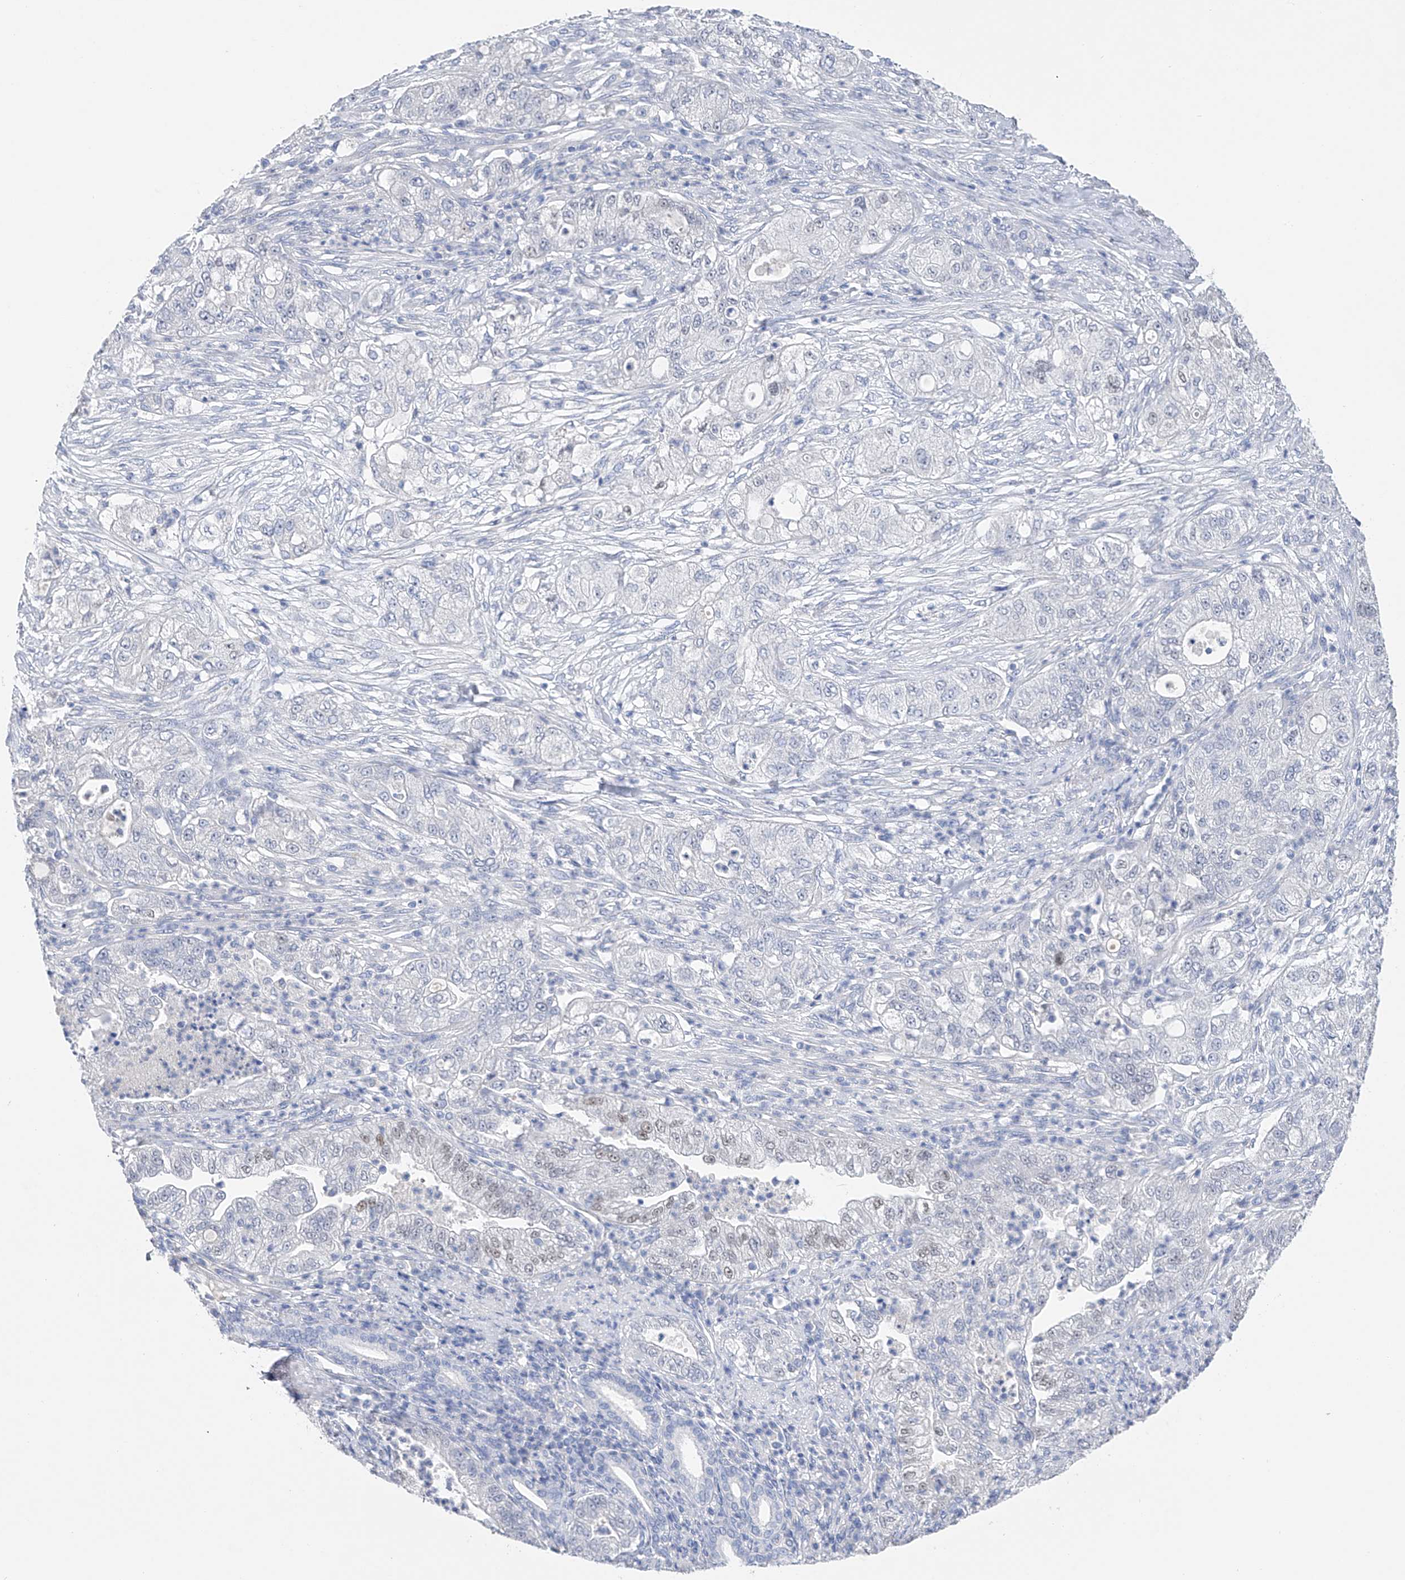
{"staining": {"intensity": "weak", "quantity": "<25%", "location": "nuclear"}, "tissue": "pancreatic cancer", "cell_type": "Tumor cells", "image_type": "cancer", "snomed": [{"axis": "morphology", "description": "Adenocarcinoma, NOS"}, {"axis": "topography", "description": "Pancreas"}], "caption": "An image of human pancreatic adenocarcinoma is negative for staining in tumor cells.", "gene": "ADRA1A", "patient": {"sex": "female", "age": 78}}